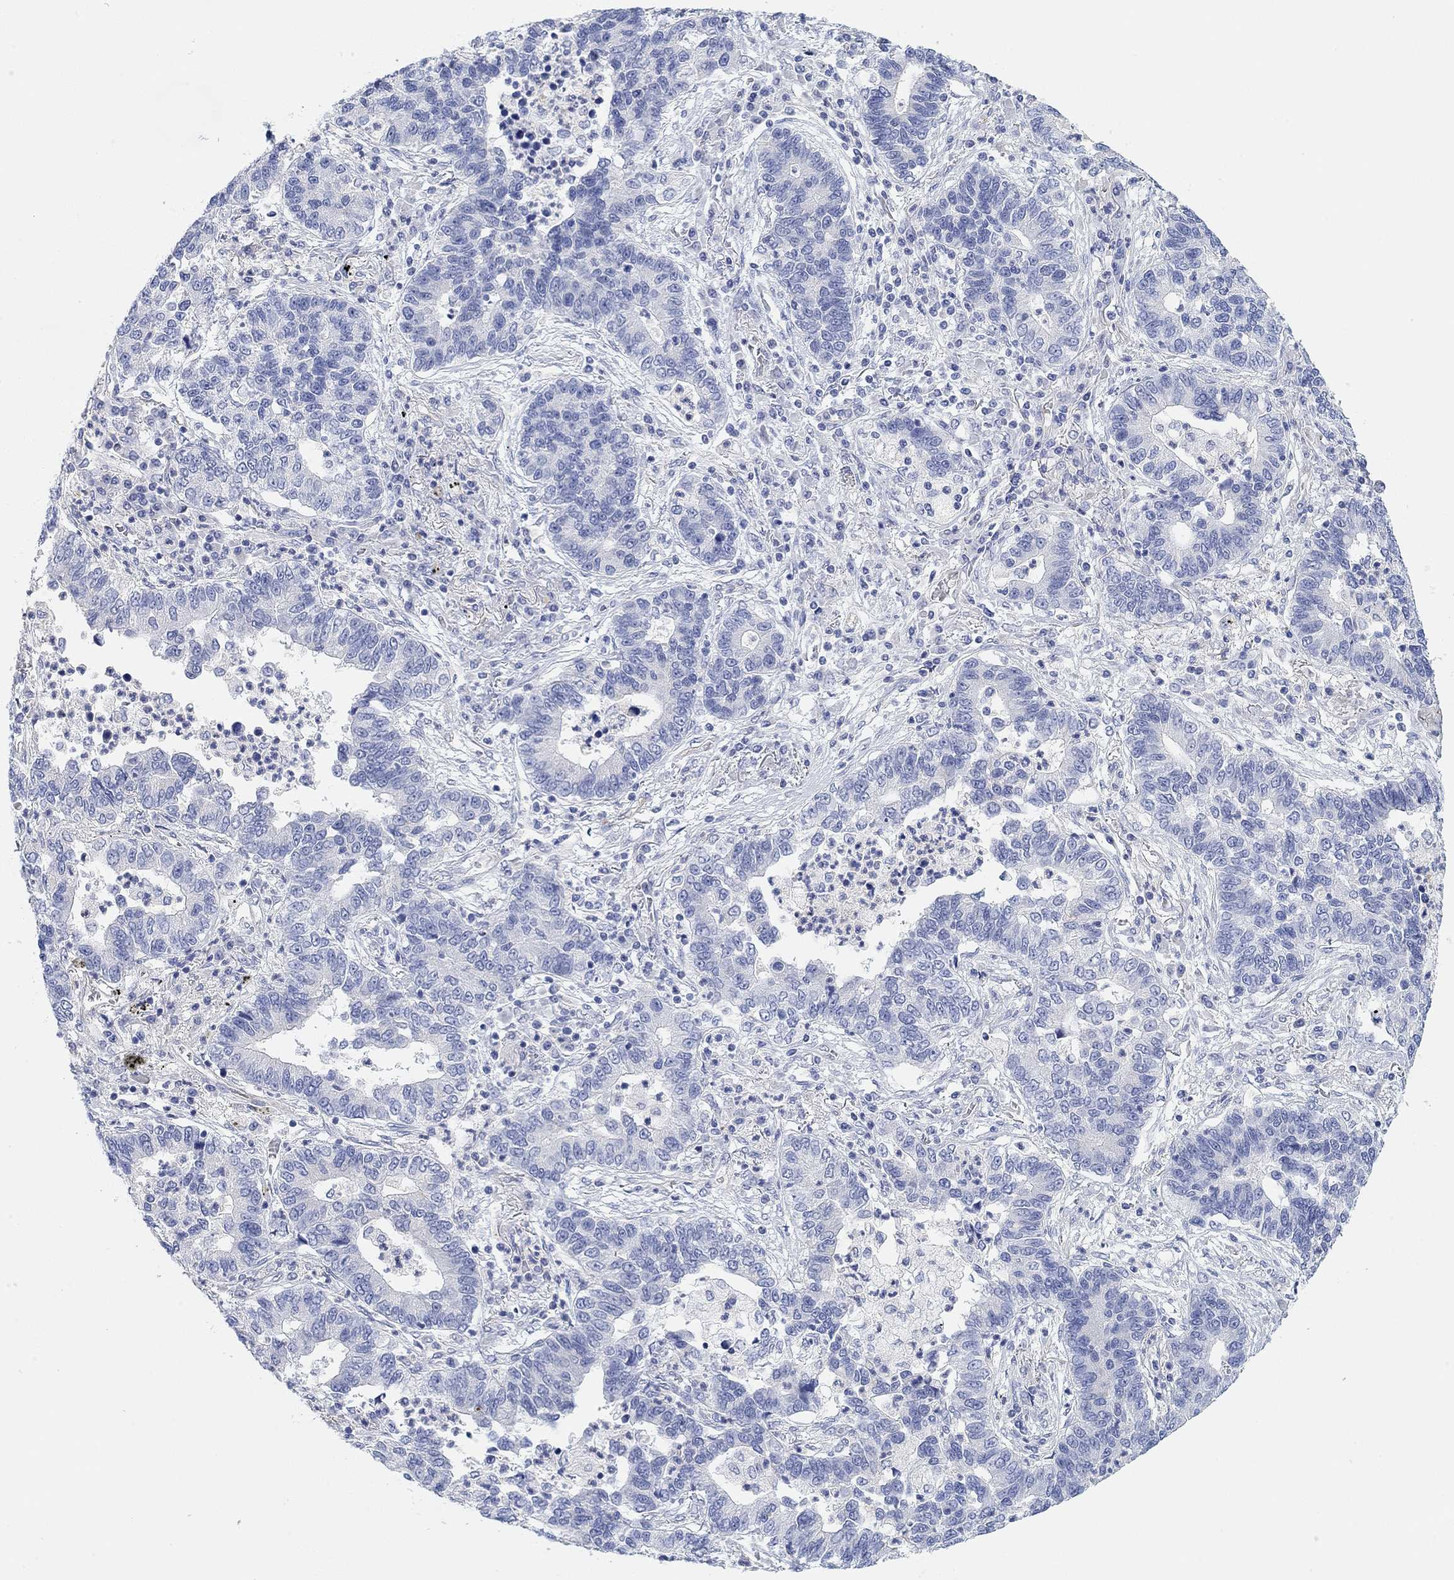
{"staining": {"intensity": "negative", "quantity": "none", "location": "none"}, "tissue": "lung cancer", "cell_type": "Tumor cells", "image_type": "cancer", "snomed": [{"axis": "morphology", "description": "Adenocarcinoma, NOS"}, {"axis": "topography", "description": "Lung"}], "caption": "Tumor cells show no significant protein expression in lung cancer (adenocarcinoma). (DAB IHC, high magnification).", "gene": "VAT1L", "patient": {"sex": "female", "age": 57}}